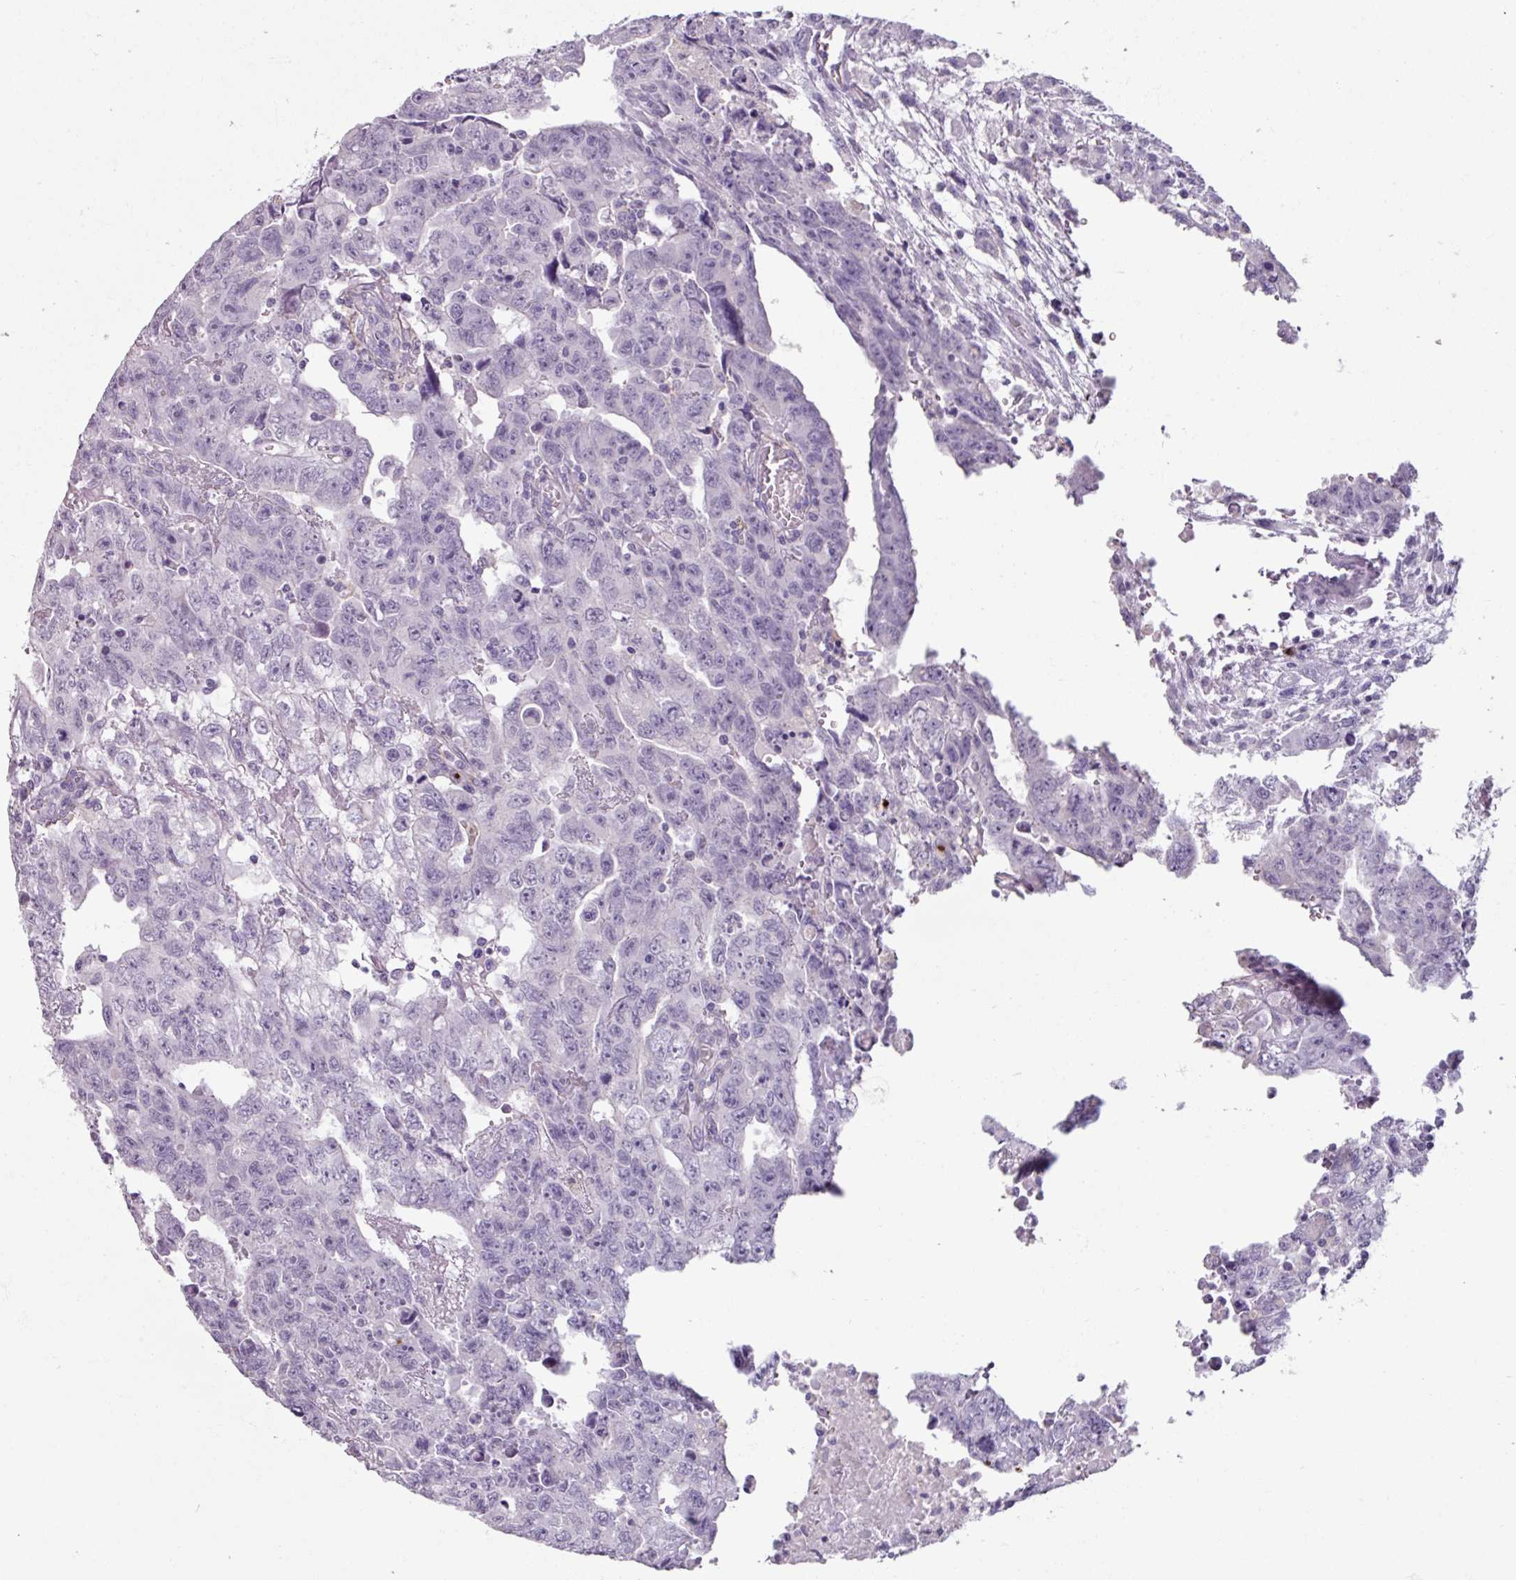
{"staining": {"intensity": "negative", "quantity": "none", "location": "none"}, "tissue": "testis cancer", "cell_type": "Tumor cells", "image_type": "cancer", "snomed": [{"axis": "morphology", "description": "Carcinoma, Embryonal, NOS"}, {"axis": "topography", "description": "Testis"}], "caption": "A high-resolution histopathology image shows immunohistochemistry staining of testis cancer (embryonal carcinoma), which displays no significant staining in tumor cells.", "gene": "SLC27A5", "patient": {"sex": "male", "age": 24}}